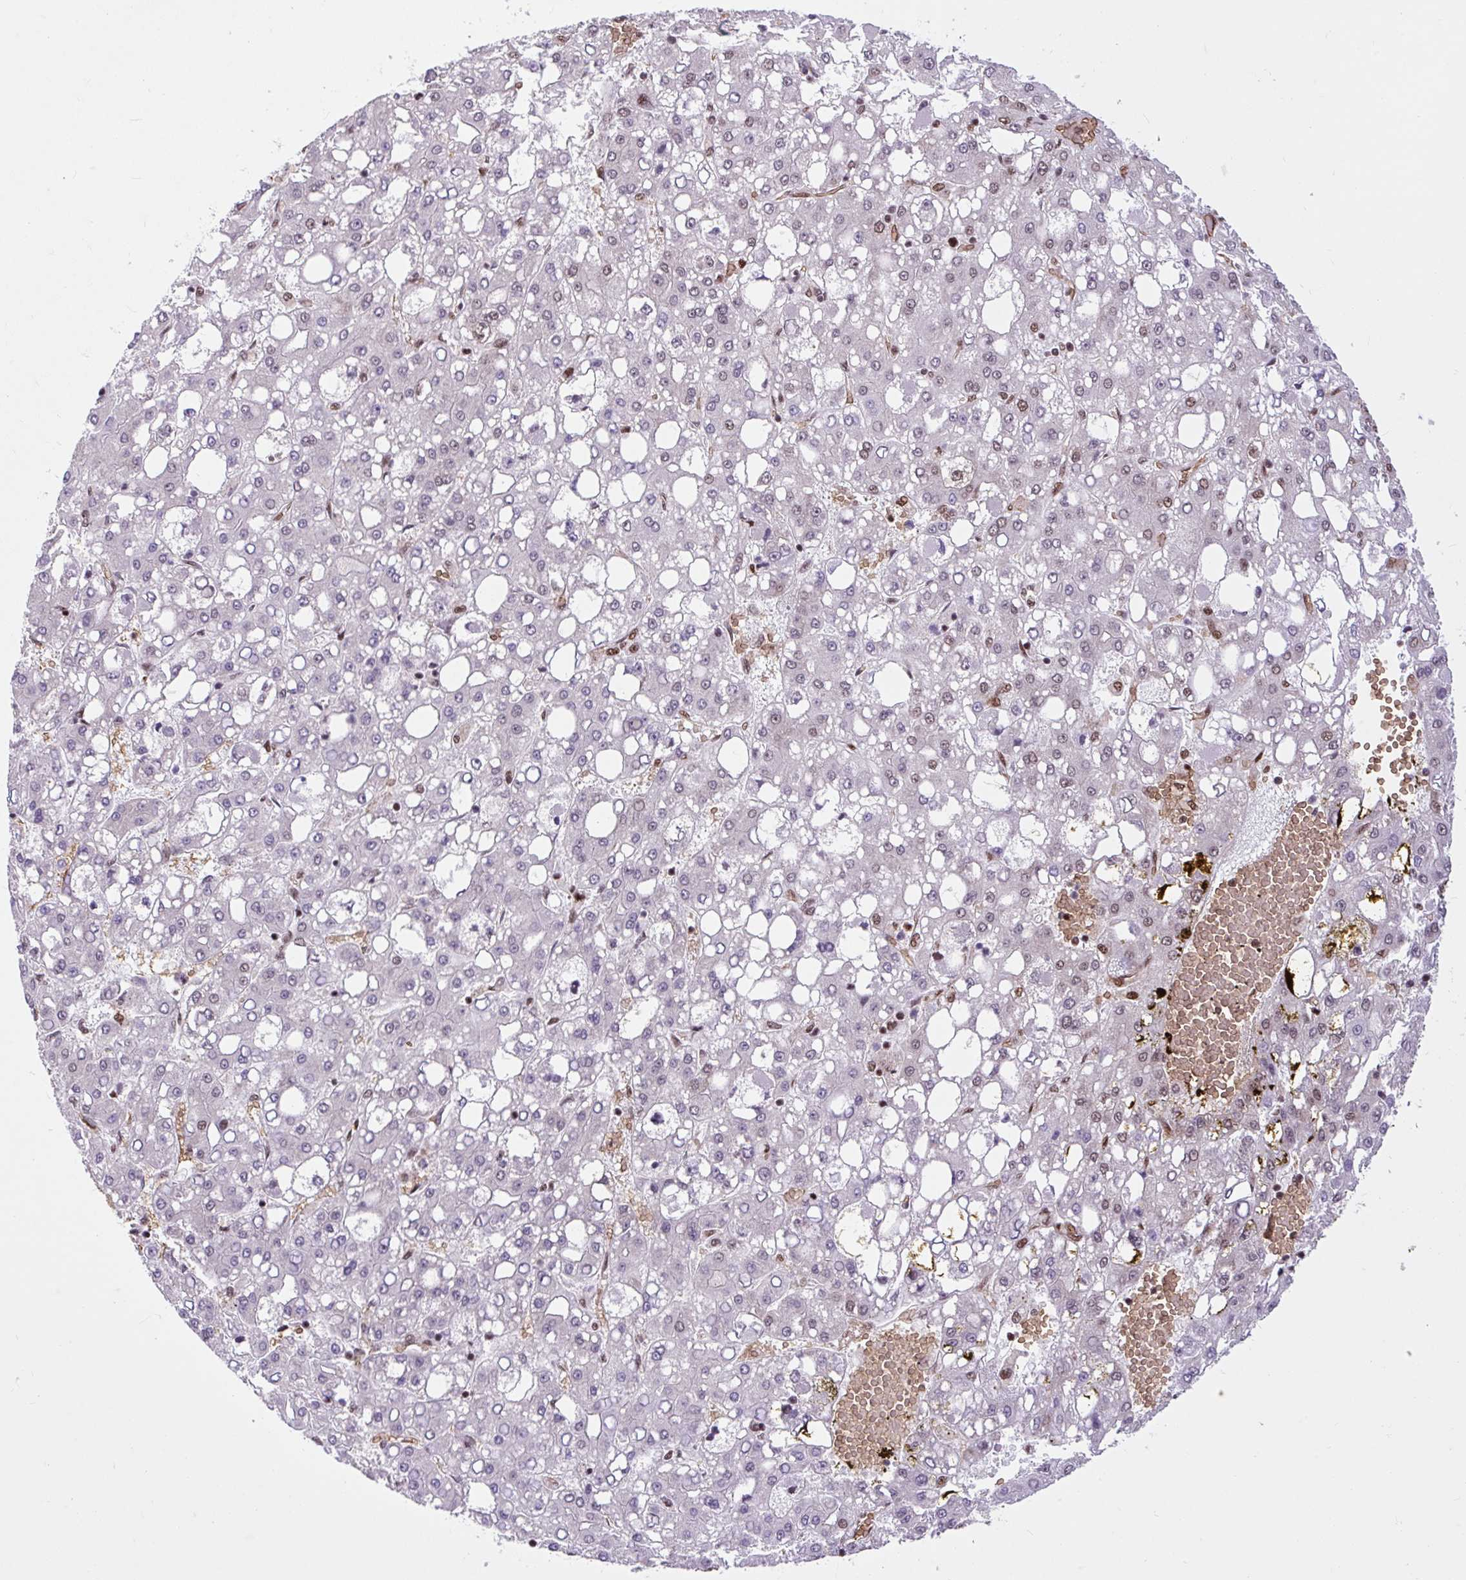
{"staining": {"intensity": "weak", "quantity": "<25%", "location": "nuclear"}, "tissue": "liver cancer", "cell_type": "Tumor cells", "image_type": "cancer", "snomed": [{"axis": "morphology", "description": "Carcinoma, Hepatocellular, NOS"}, {"axis": "topography", "description": "Liver"}], "caption": "Micrograph shows no significant protein expression in tumor cells of liver hepatocellular carcinoma.", "gene": "FUS", "patient": {"sex": "male", "age": 65}}